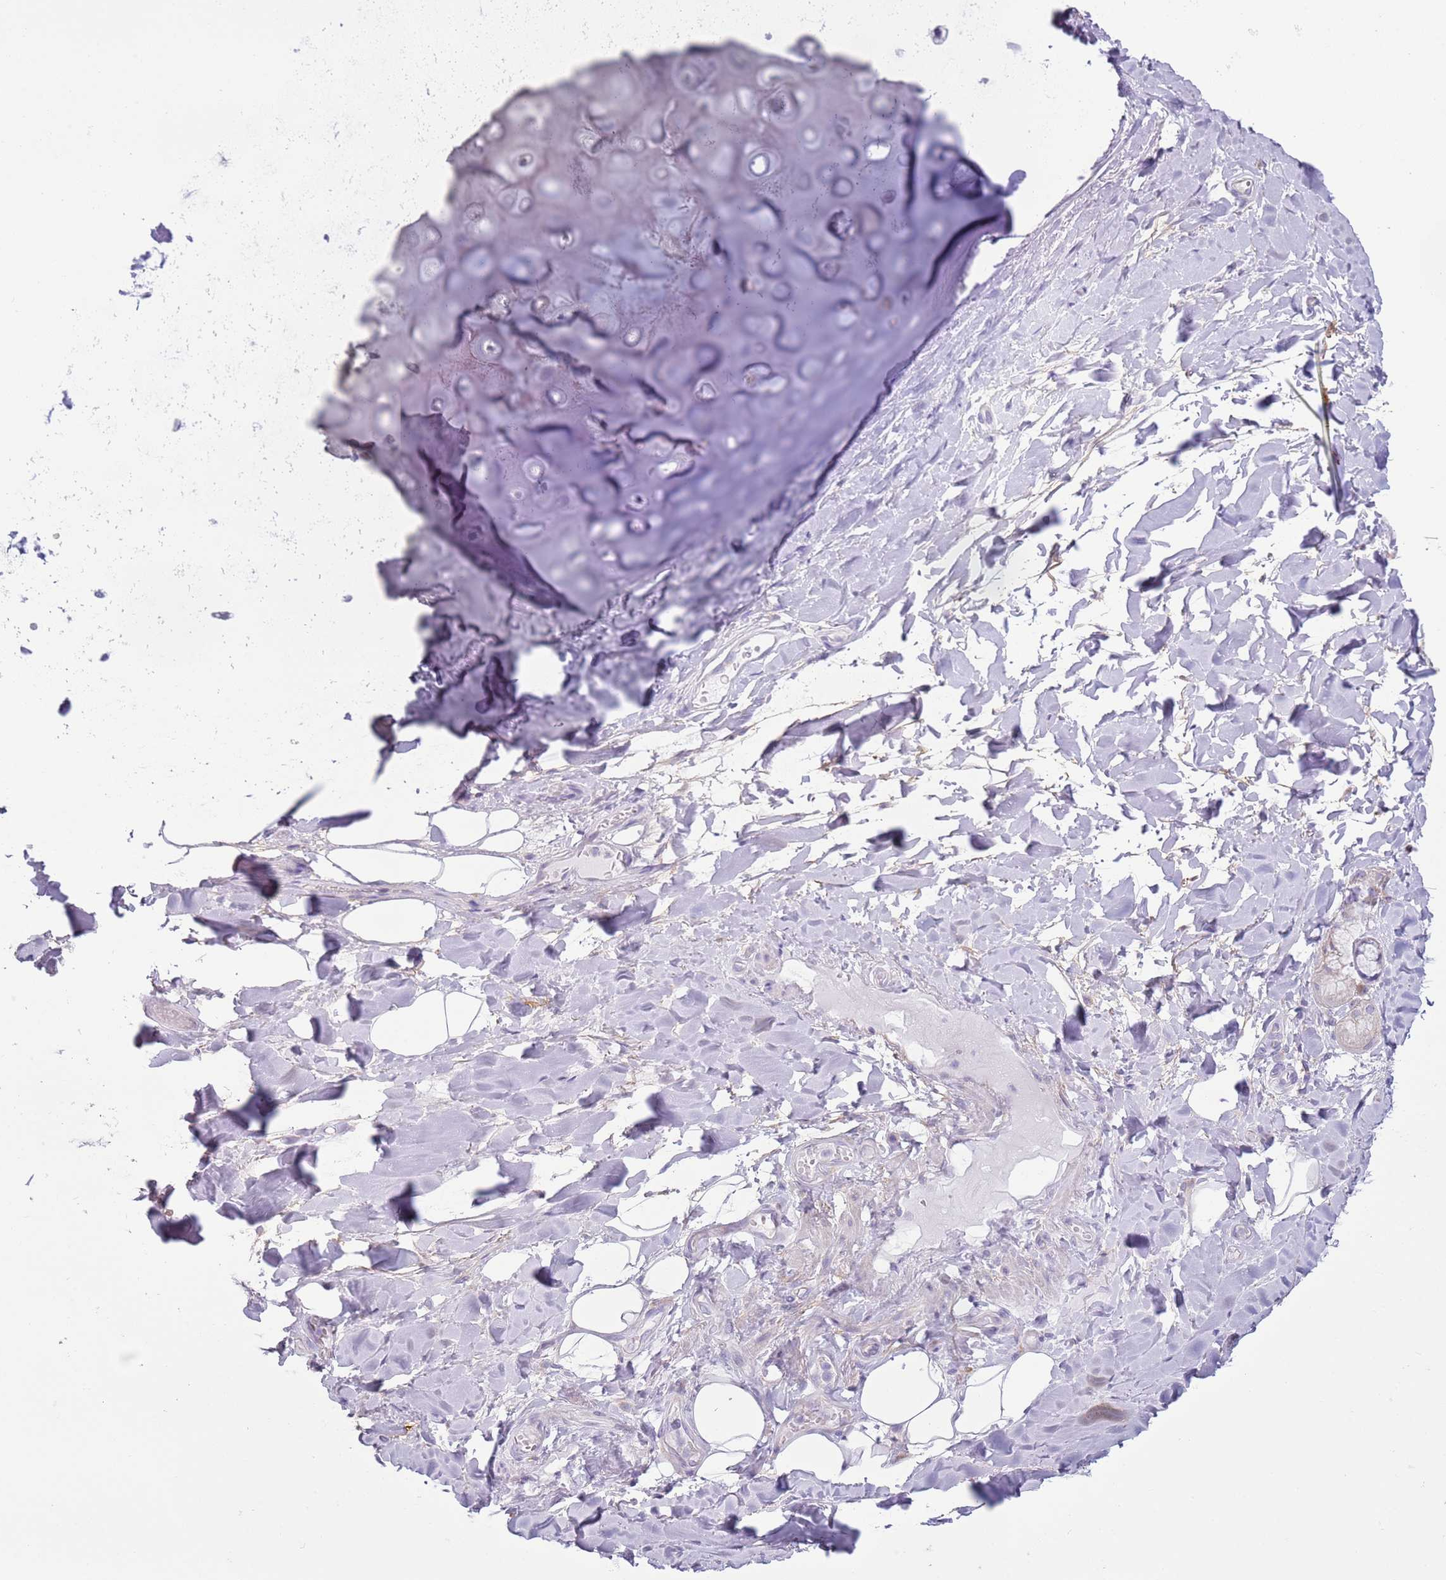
{"staining": {"intensity": "negative", "quantity": "none", "location": "none"}, "tissue": "adipose tissue", "cell_type": "Adipocytes", "image_type": "normal", "snomed": [{"axis": "morphology", "description": "Normal tissue, NOS"}, {"axis": "topography", "description": "Lymph node"}, {"axis": "topography", "description": "Cartilage tissue"}, {"axis": "topography", "description": "Bronchus"}], "caption": "Adipocytes show no significant positivity in benign adipose tissue. Nuclei are stained in blue.", "gene": "OAF", "patient": {"sex": "male", "age": 63}}